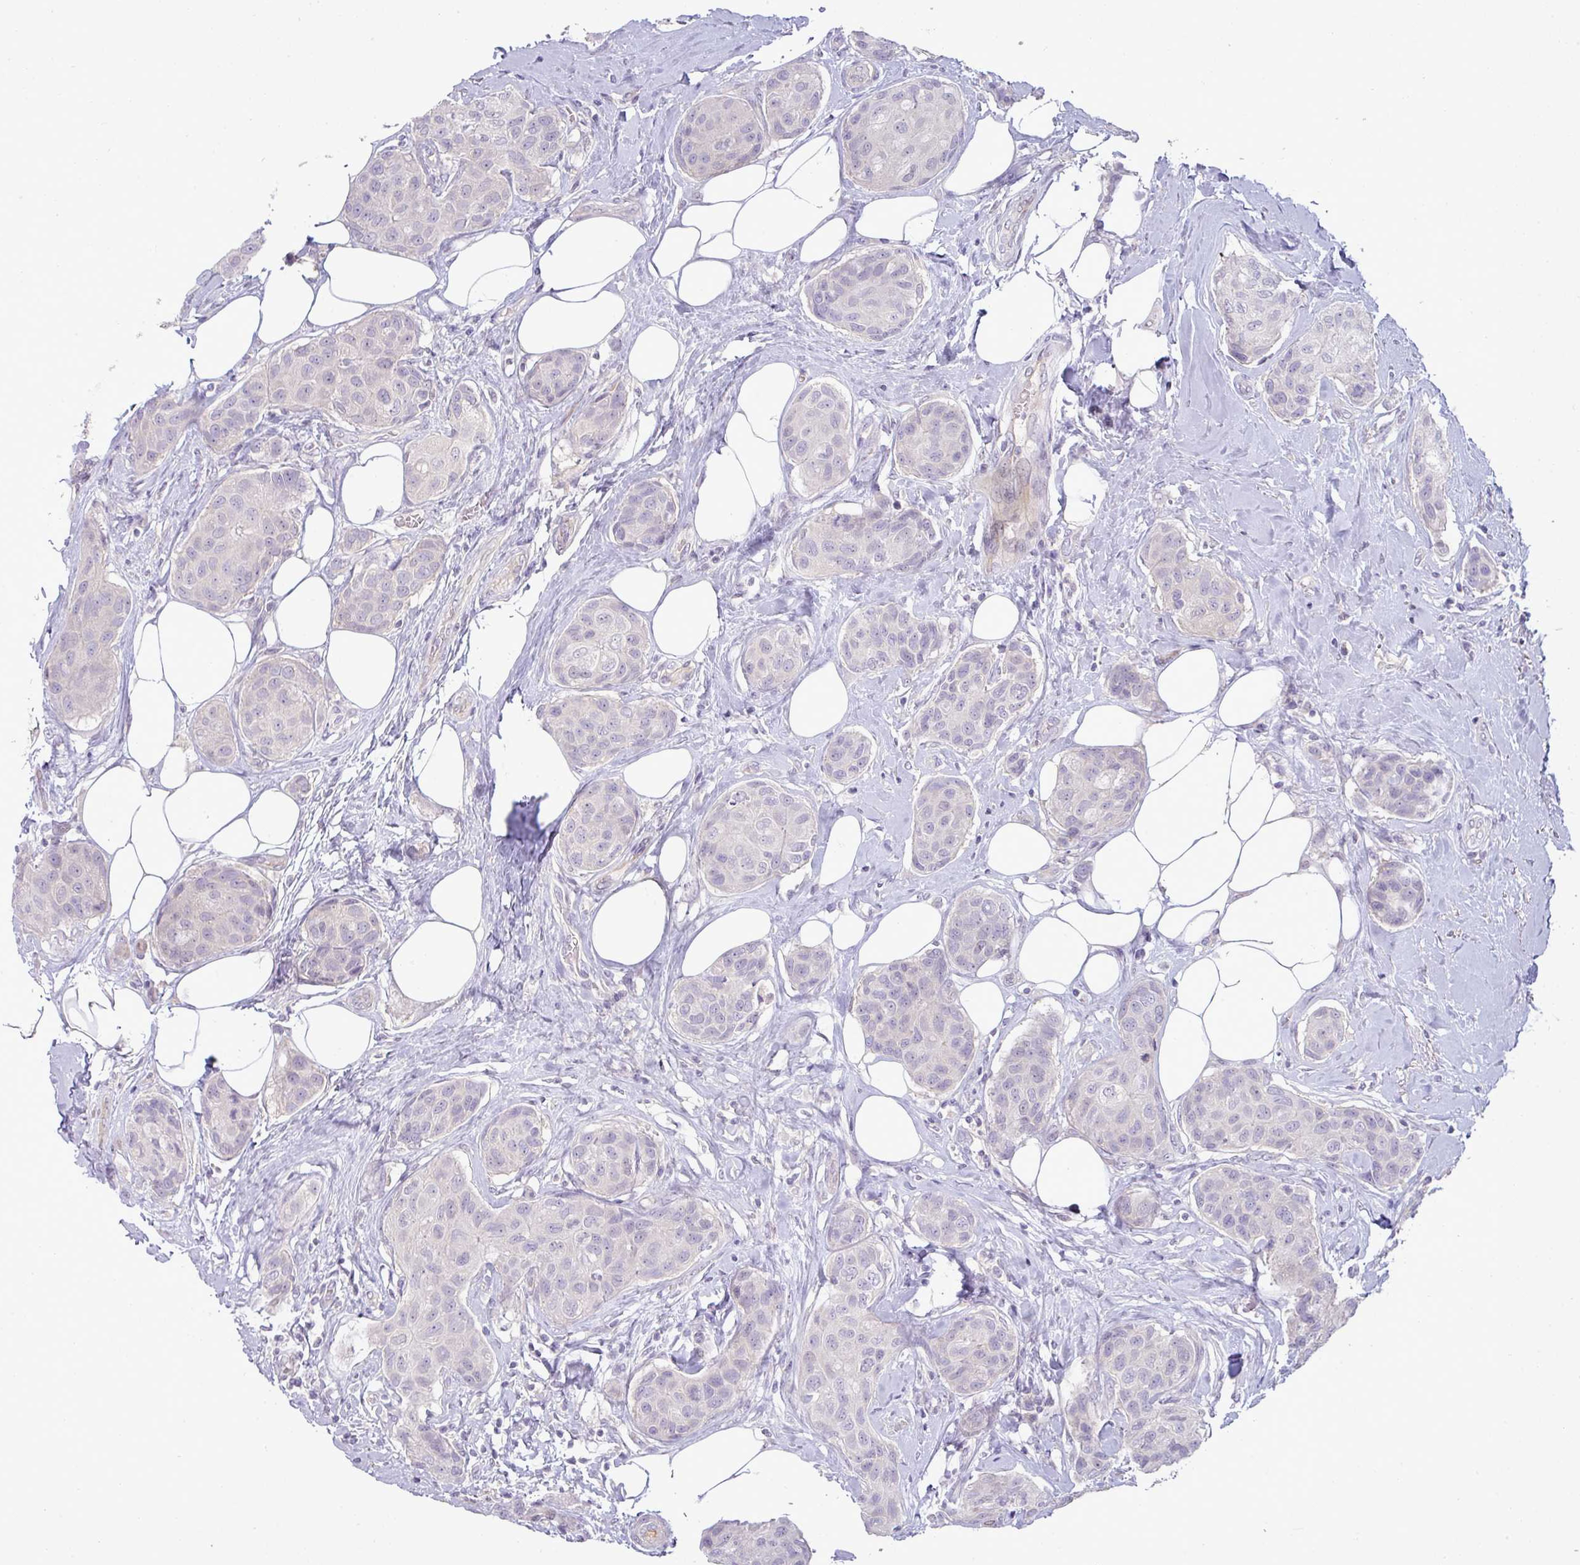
{"staining": {"intensity": "negative", "quantity": "none", "location": "none"}, "tissue": "breast cancer", "cell_type": "Tumor cells", "image_type": "cancer", "snomed": [{"axis": "morphology", "description": "Duct carcinoma"}, {"axis": "topography", "description": "Breast"}, {"axis": "topography", "description": "Lymph node"}], "caption": "IHC micrograph of neoplastic tissue: breast intraductal carcinoma stained with DAB demonstrates no significant protein positivity in tumor cells.", "gene": "APOM", "patient": {"sex": "female", "age": 80}}